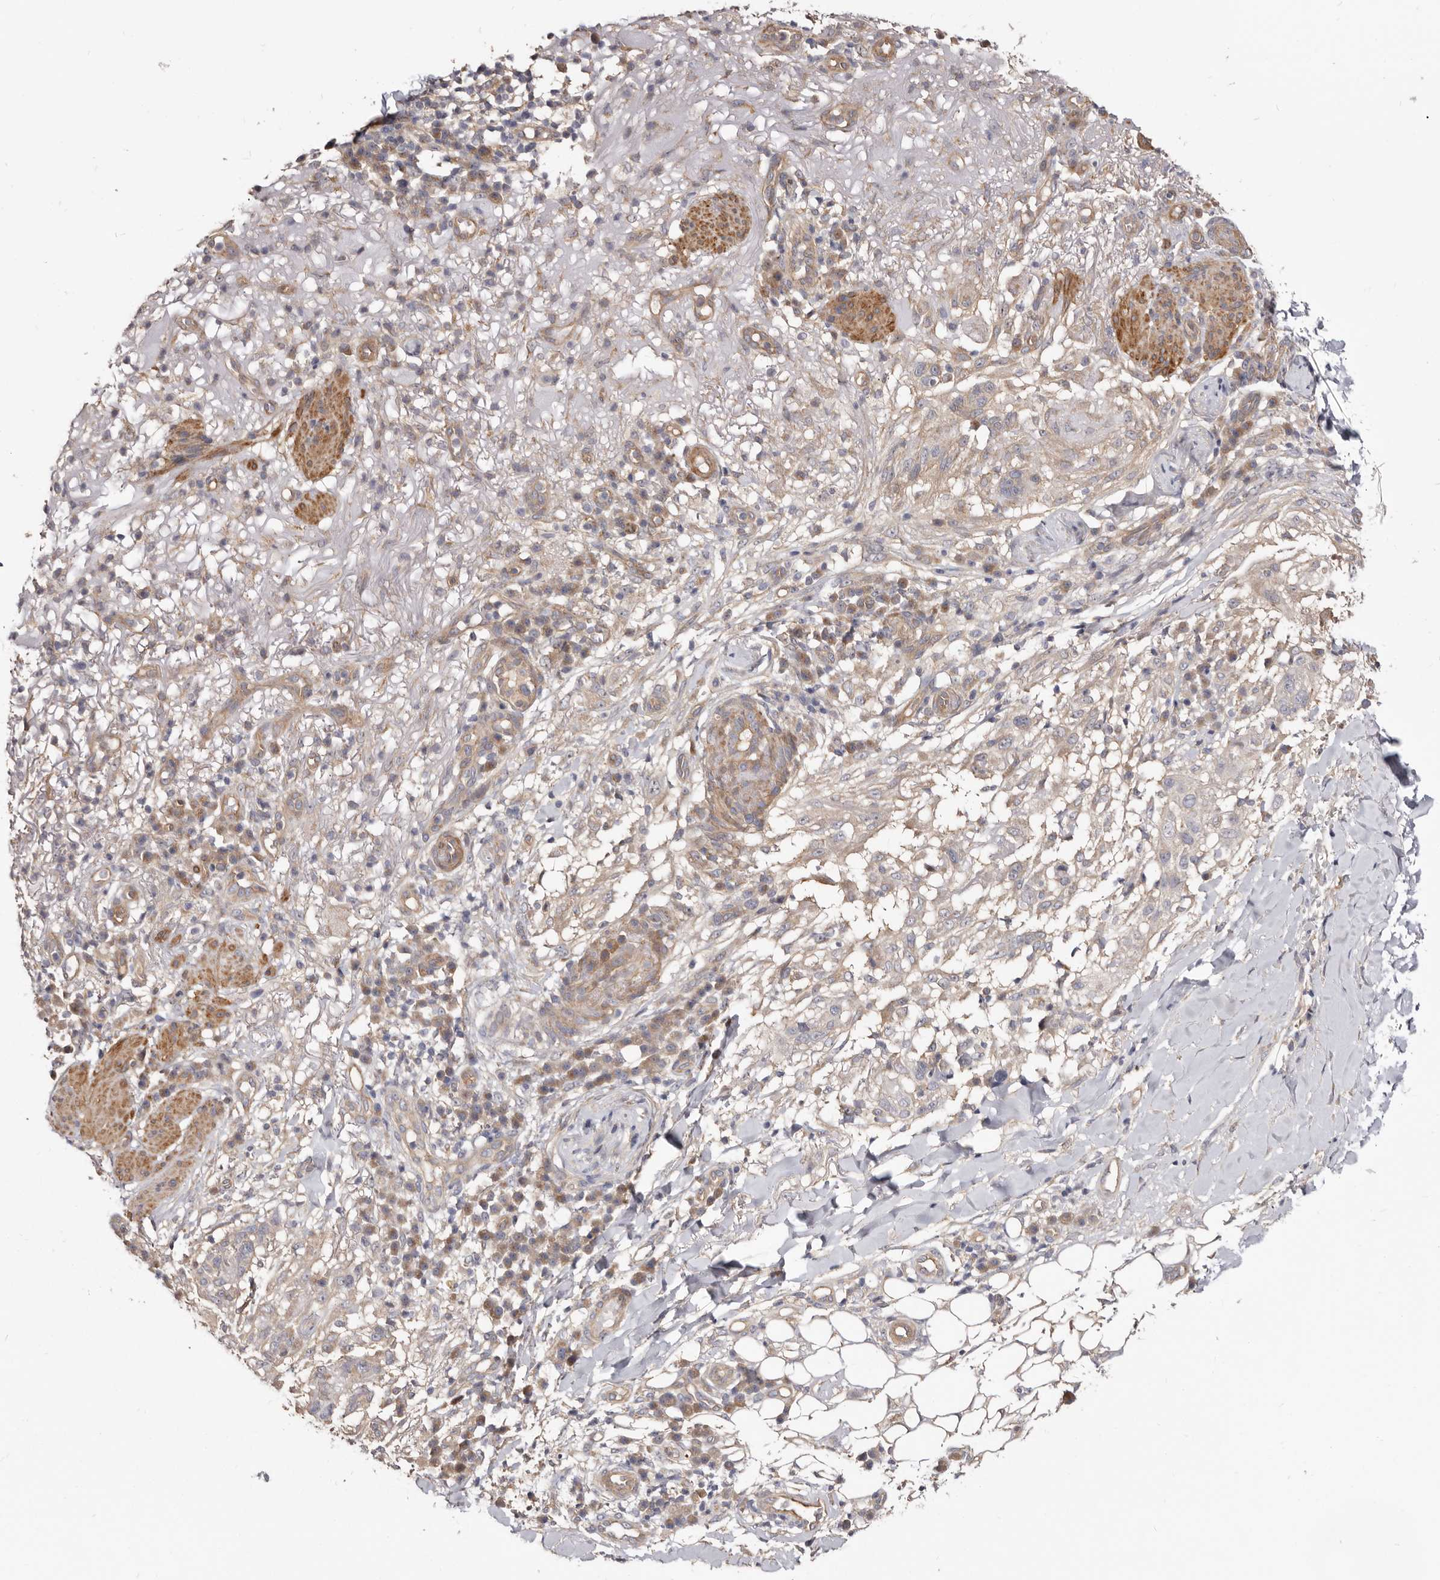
{"staining": {"intensity": "weak", "quantity": "<25%", "location": "cytoplasmic/membranous"}, "tissue": "skin cancer", "cell_type": "Tumor cells", "image_type": "cancer", "snomed": [{"axis": "morphology", "description": "Normal tissue, NOS"}, {"axis": "morphology", "description": "Squamous cell carcinoma, NOS"}, {"axis": "topography", "description": "Skin"}], "caption": "Skin cancer stained for a protein using immunohistochemistry (IHC) shows no expression tumor cells.", "gene": "GPATCH4", "patient": {"sex": "female", "age": 96}}